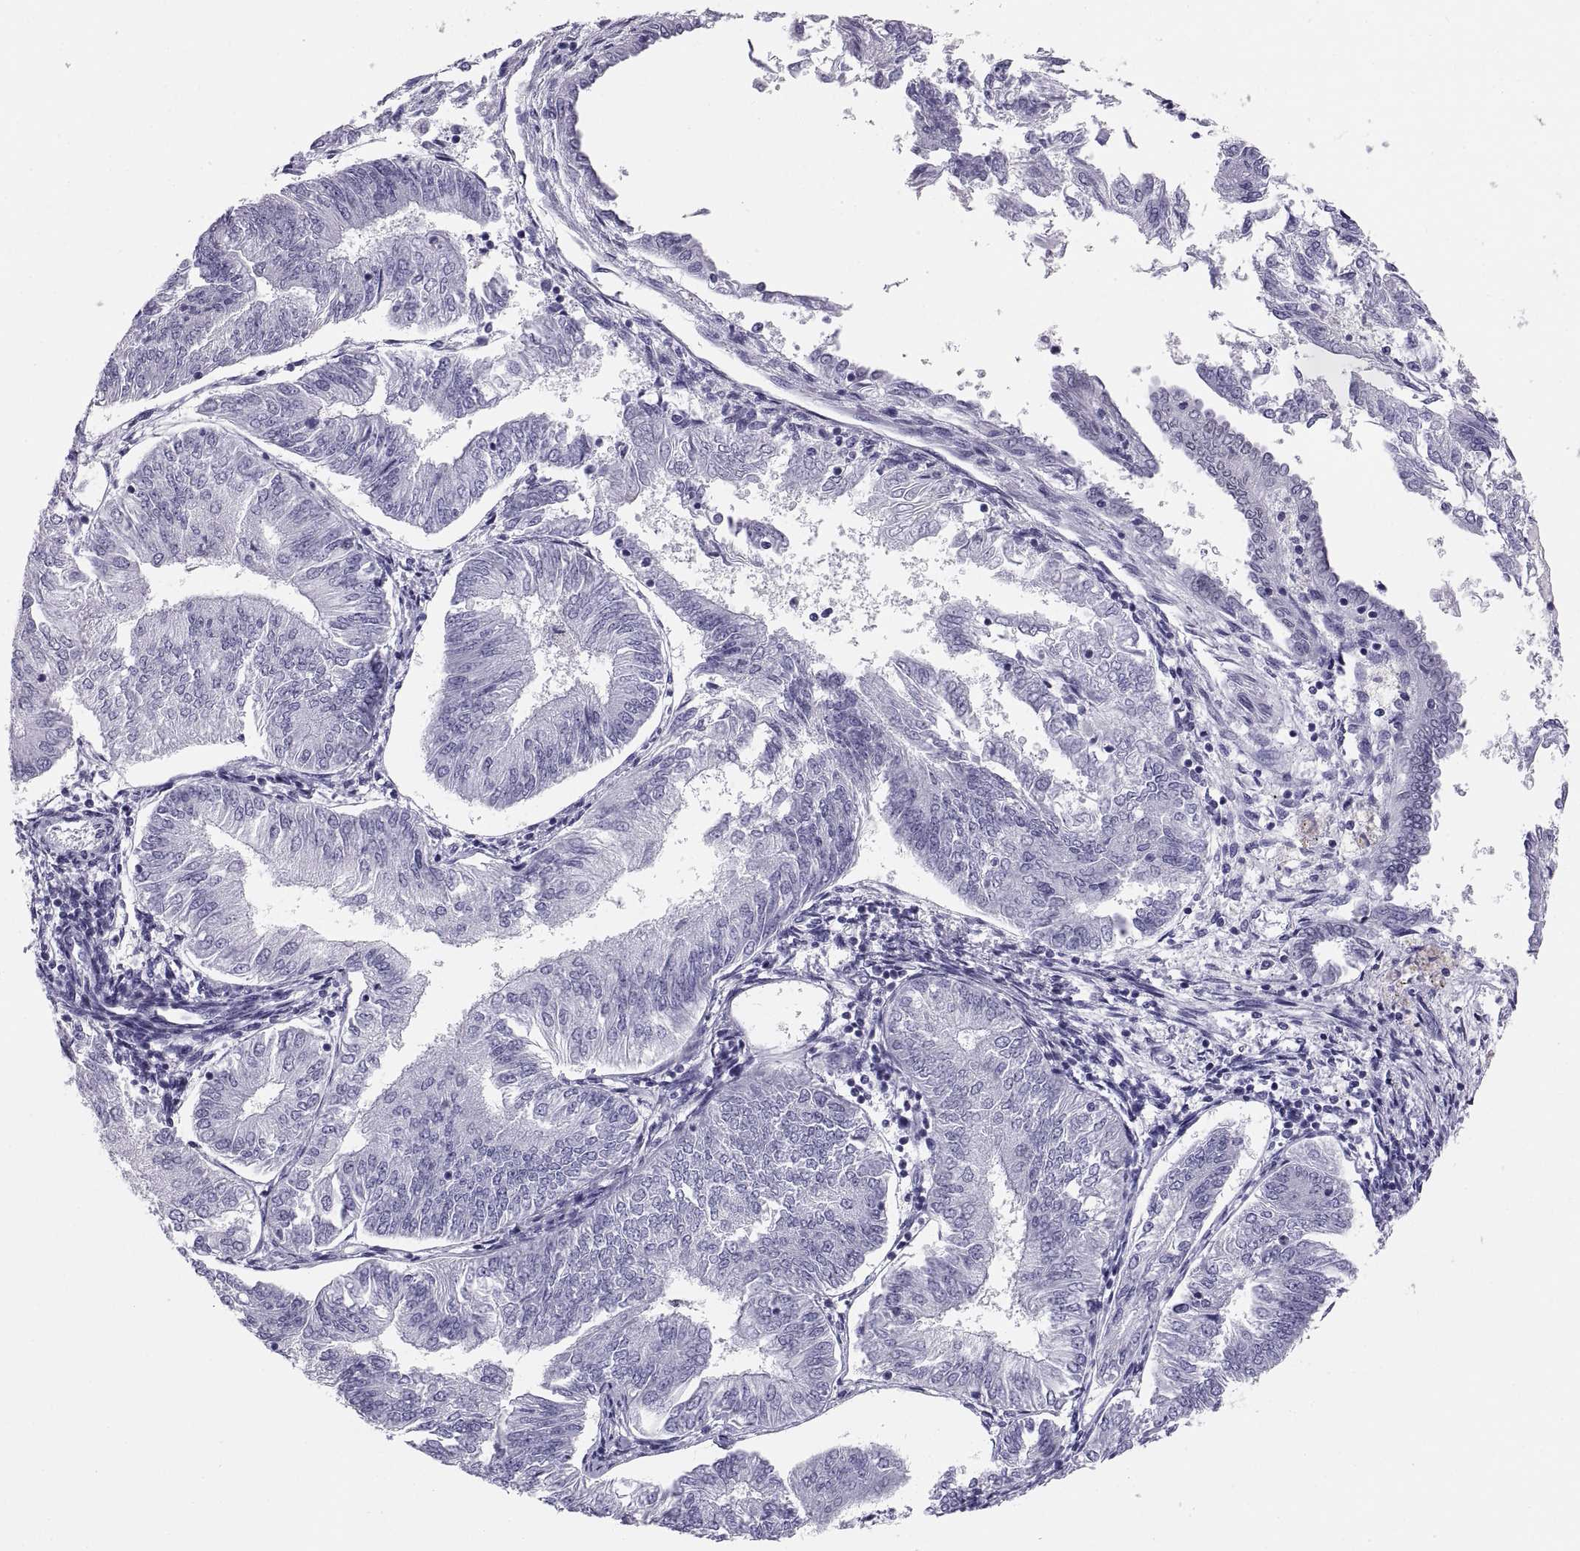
{"staining": {"intensity": "negative", "quantity": "none", "location": "none"}, "tissue": "endometrial cancer", "cell_type": "Tumor cells", "image_type": "cancer", "snomed": [{"axis": "morphology", "description": "Adenocarcinoma, NOS"}, {"axis": "topography", "description": "Endometrium"}], "caption": "Histopathology image shows no significant protein positivity in tumor cells of endometrial cancer.", "gene": "PAX2", "patient": {"sex": "female", "age": 58}}